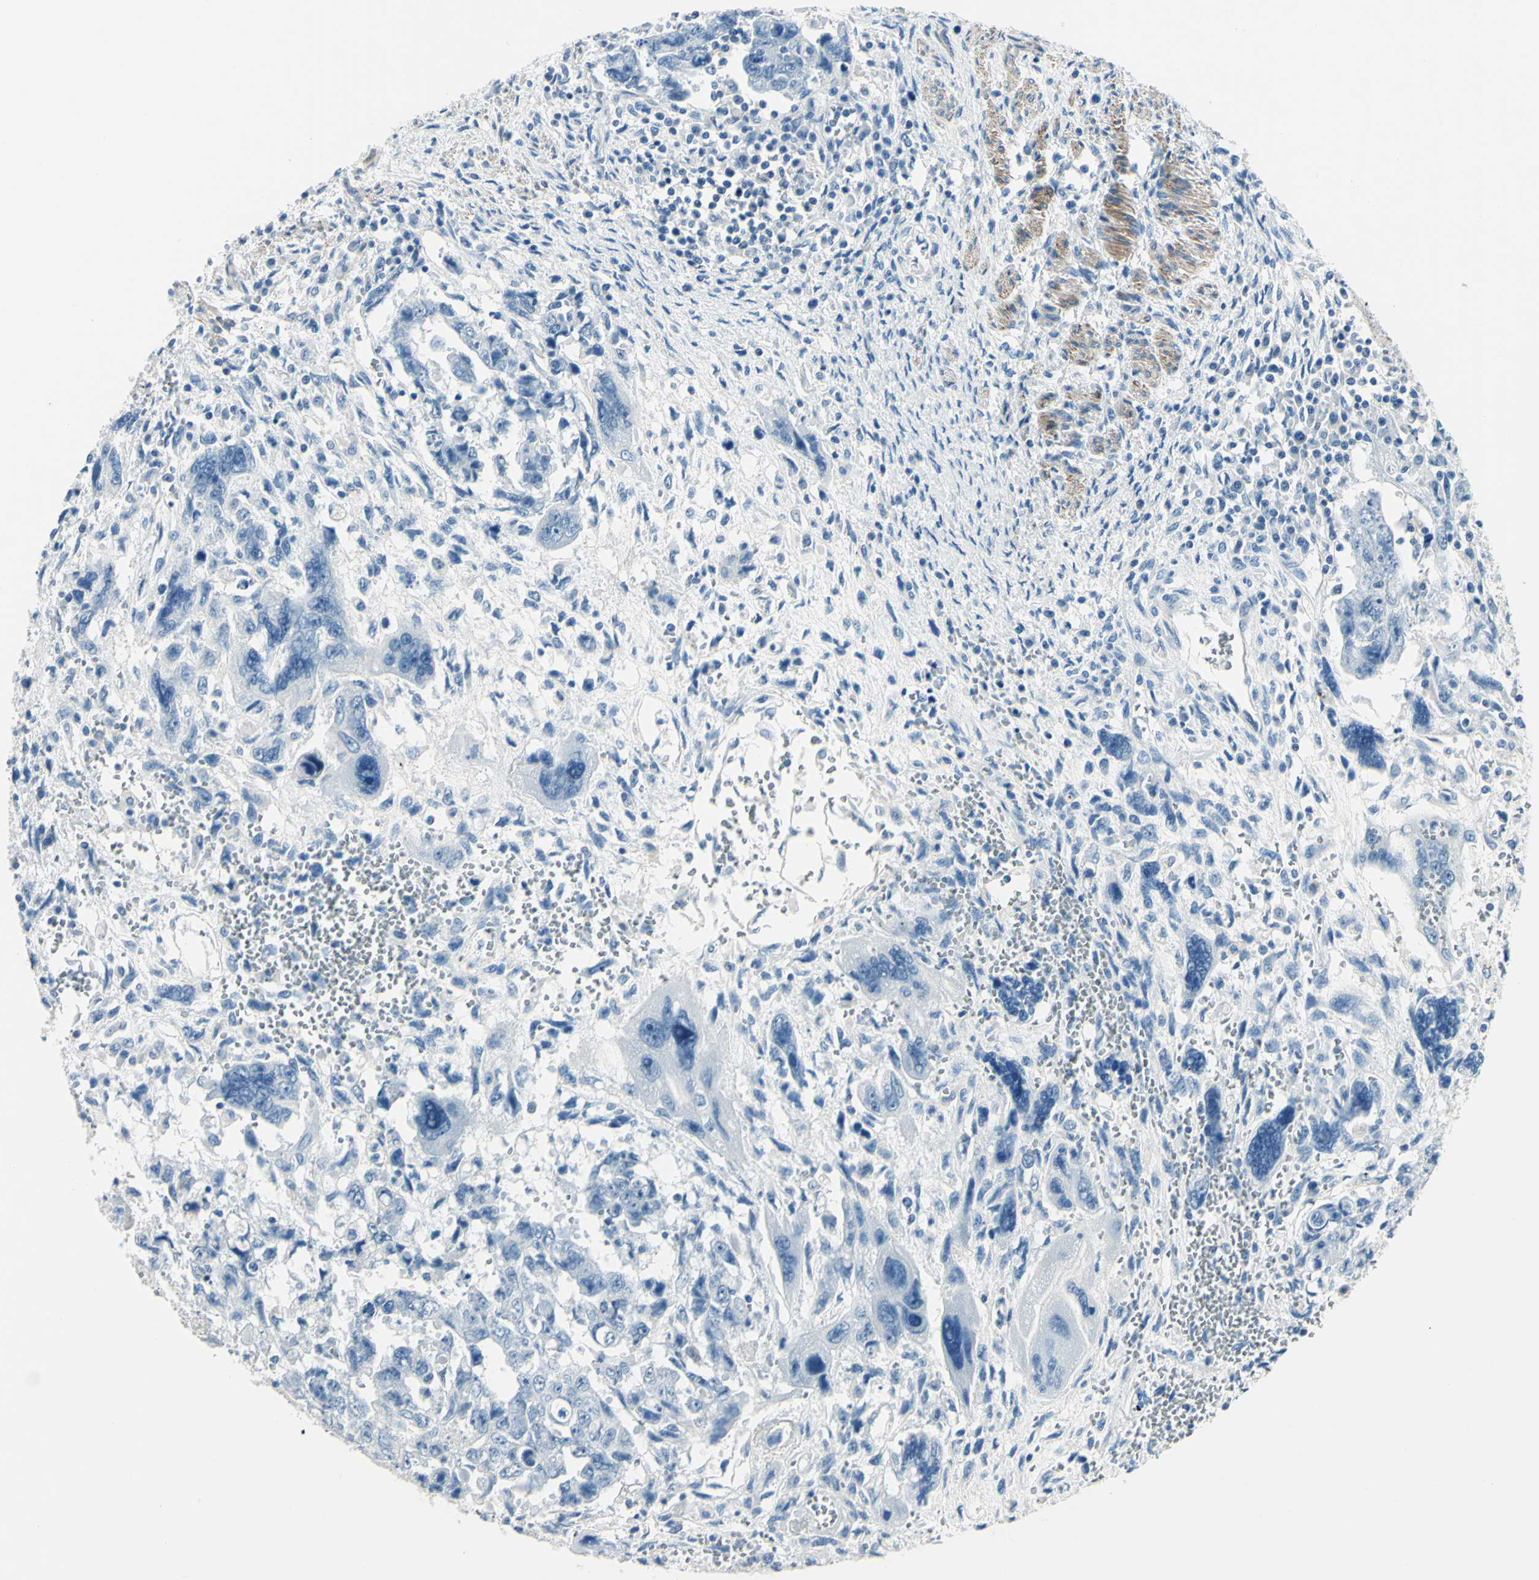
{"staining": {"intensity": "negative", "quantity": "none", "location": "none"}, "tissue": "testis cancer", "cell_type": "Tumor cells", "image_type": "cancer", "snomed": [{"axis": "morphology", "description": "Carcinoma, Embryonal, NOS"}, {"axis": "topography", "description": "Testis"}], "caption": "Tumor cells show no significant staining in testis embryonal carcinoma. Brightfield microscopy of IHC stained with DAB (brown) and hematoxylin (blue), captured at high magnification.", "gene": "CDH15", "patient": {"sex": "male", "age": 28}}